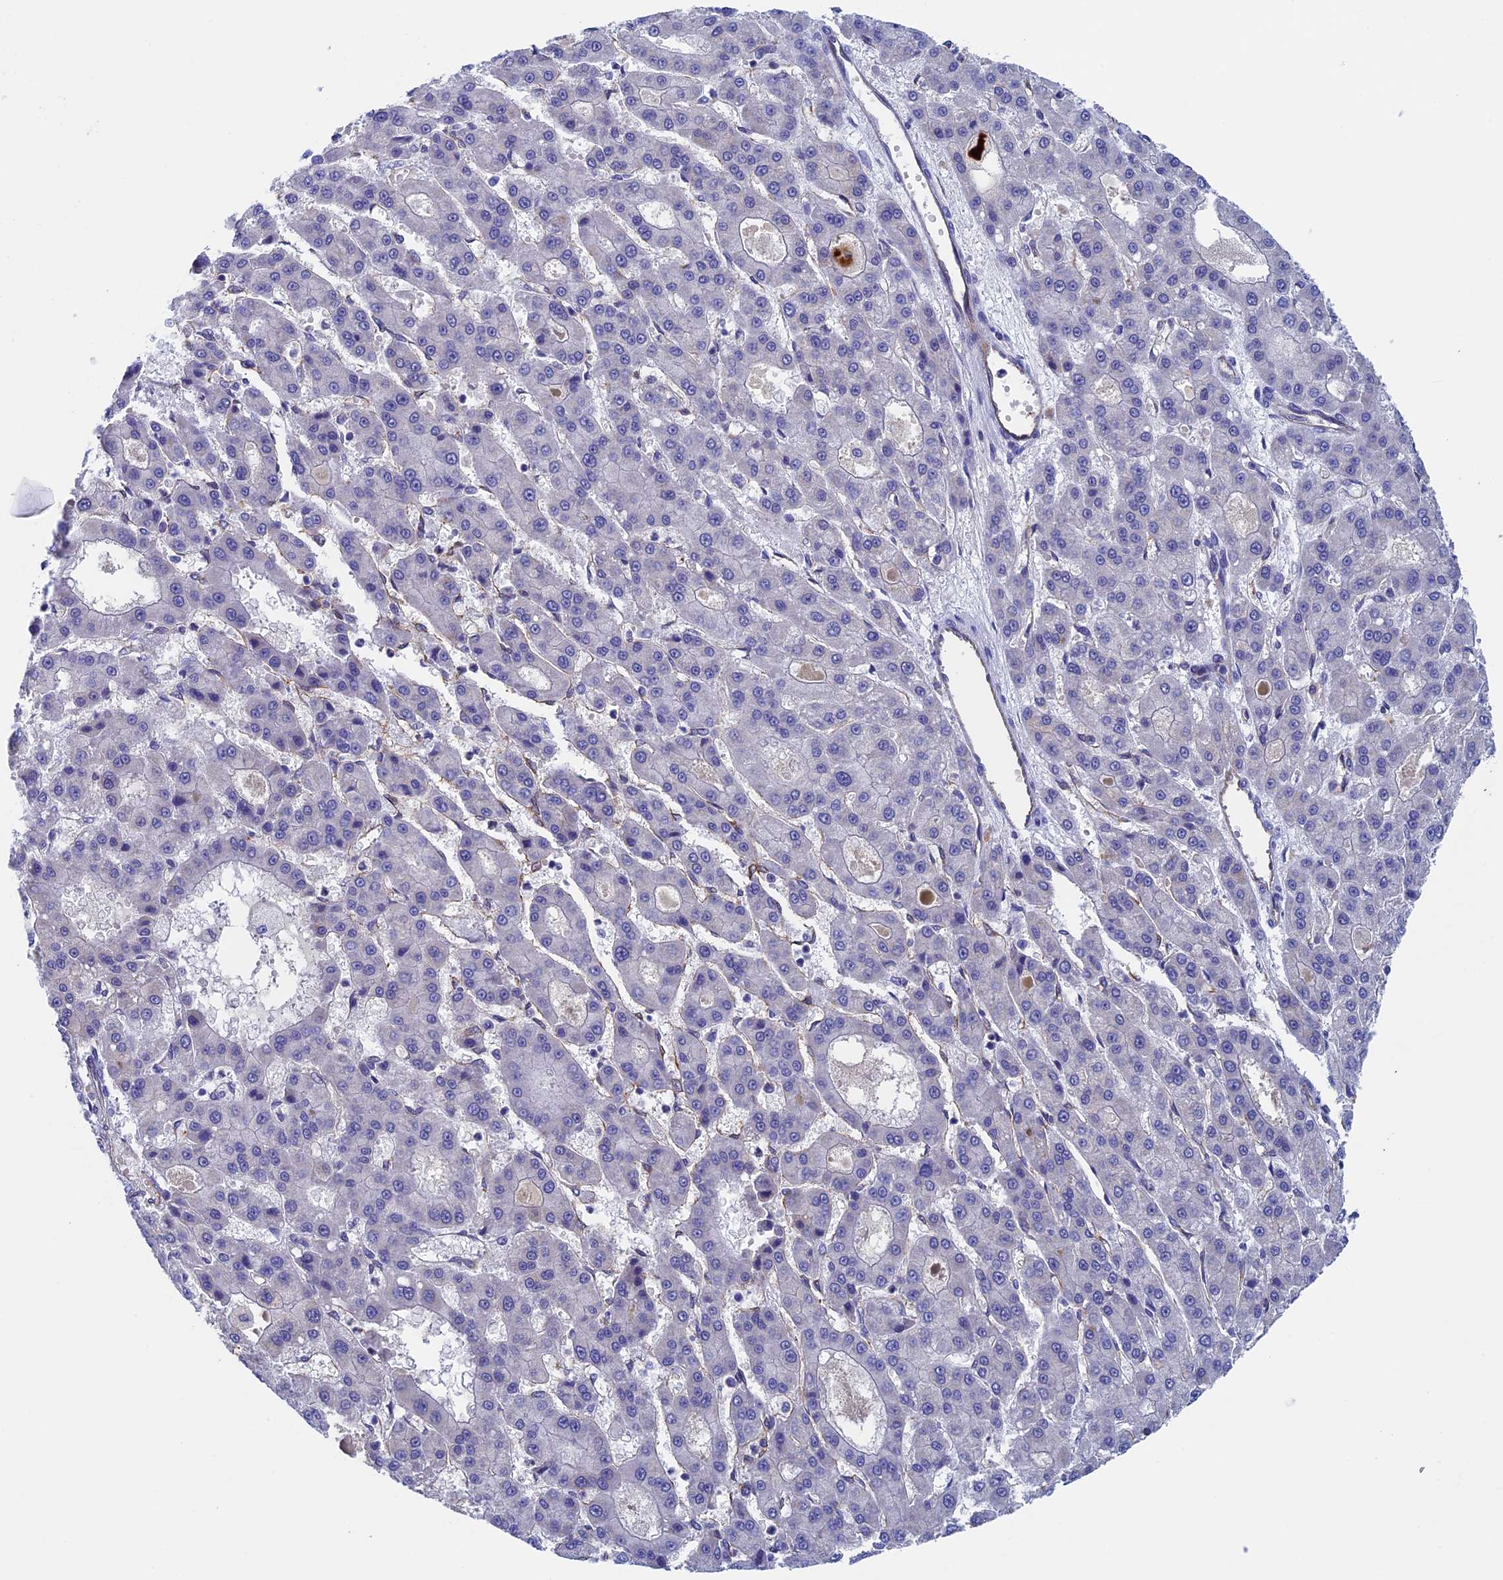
{"staining": {"intensity": "negative", "quantity": "none", "location": "none"}, "tissue": "liver cancer", "cell_type": "Tumor cells", "image_type": "cancer", "snomed": [{"axis": "morphology", "description": "Carcinoma, Hepatocellular, NOS"}, {"axis": "topography", "description": "Liver"}], "caption": "Human liver cancer stained for a protein using immunohistochemistry (IHC) shows no expression in tumor cells.", "gene": "INSYN1", "patient": {"sex": "male", "age": 70}}